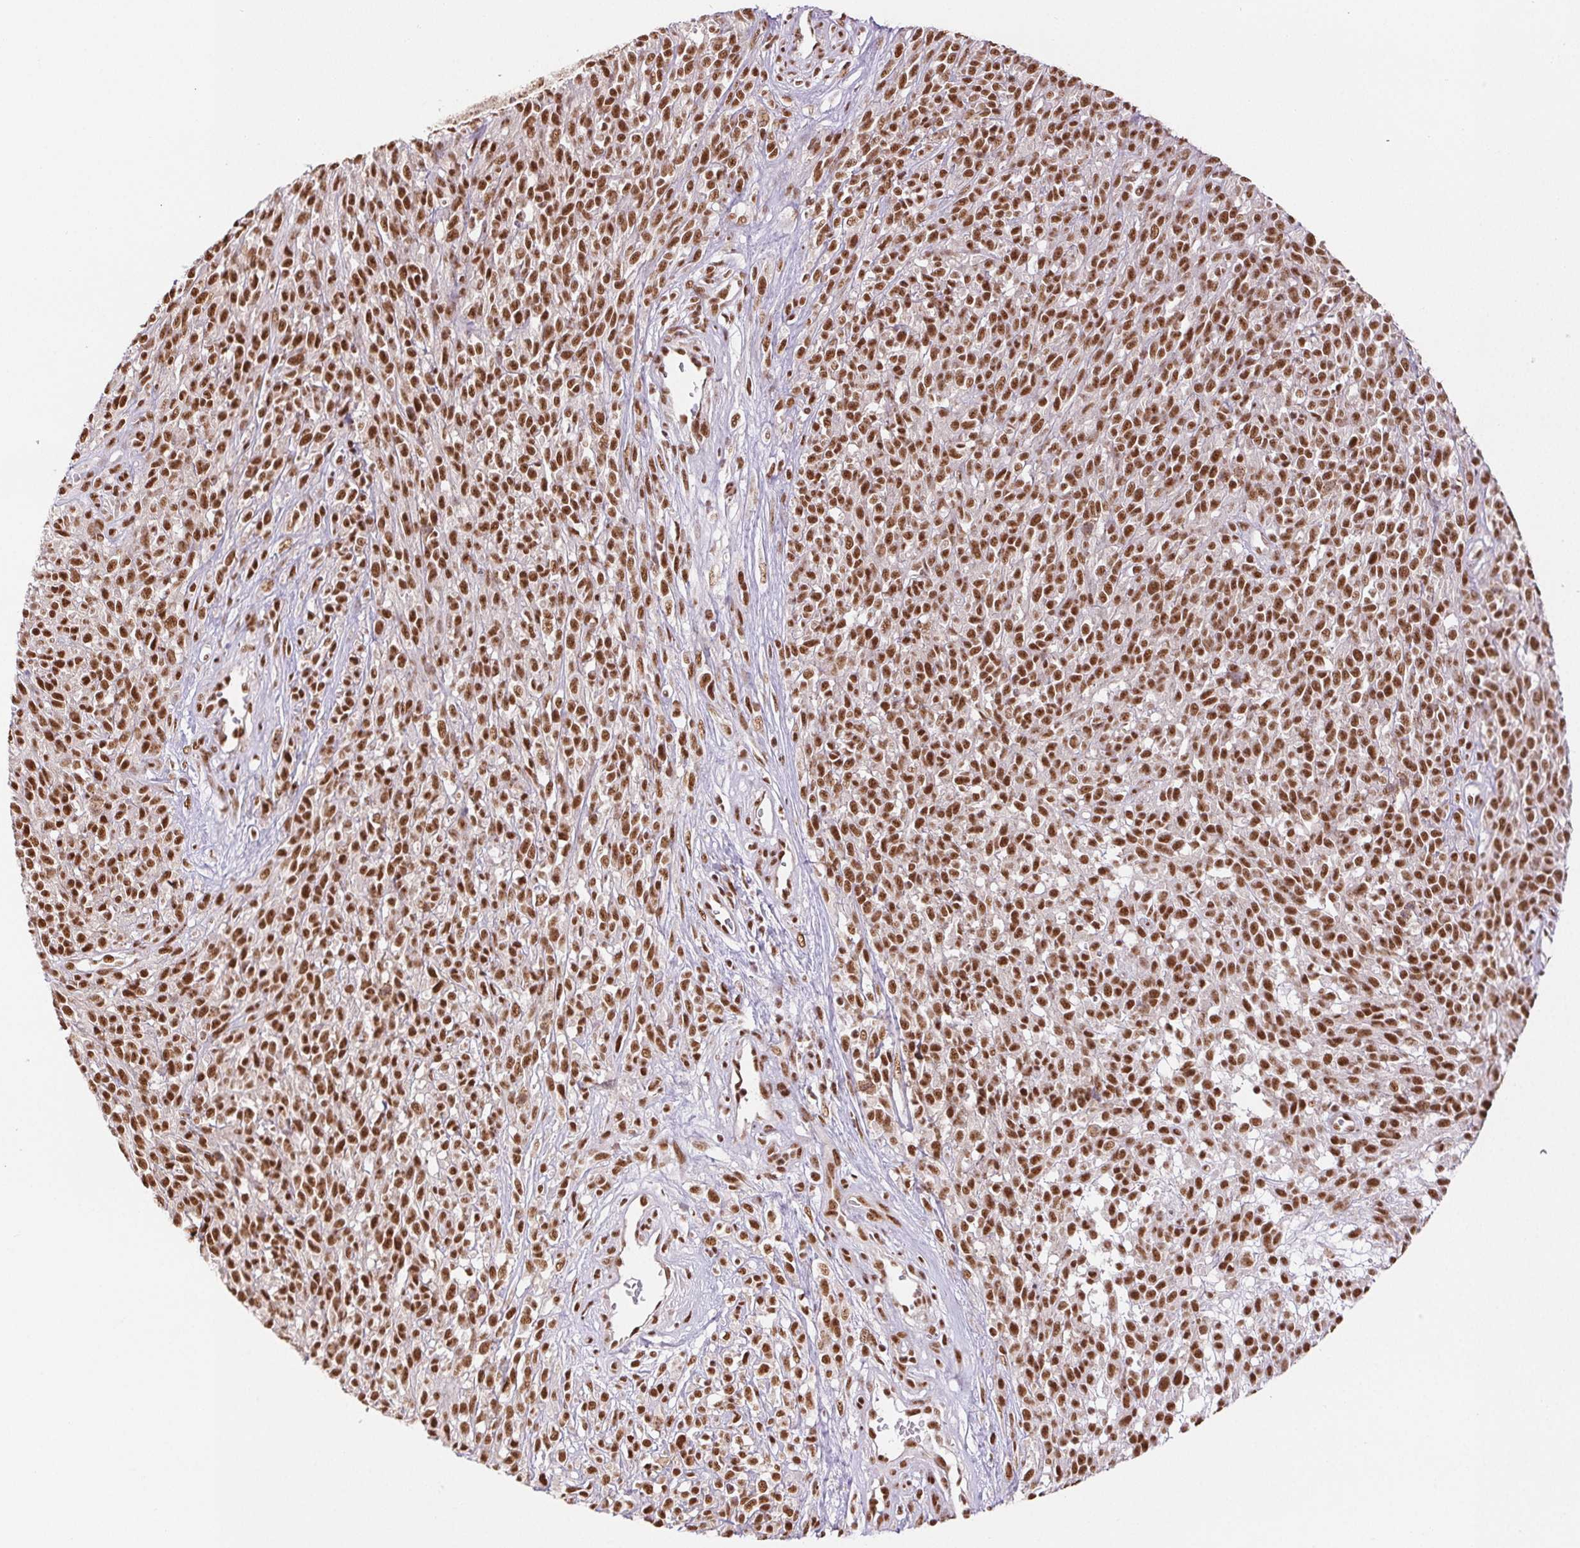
{"staining": {"intensity": "strong", "quantity": ">75%", "location": "nuclear"}, "tissue": "melanoma", "cell_type": "Tumor cells", "image_type": "cancer", "snomed": [{"axis": "morphology", "description": "Malignant melanoma, NOS"}, {"axis": "topography", "description": "Skin"}, {"axis": "topography", "description": "Skin of trunk"}], "caption": "Malignant melanoma was stained to show a protein in brown. There is high levels of strong nuclear positivity in about >75% of tumor cells.", "gene": "IK", "patient": {"sex": "male", "age": 74}}